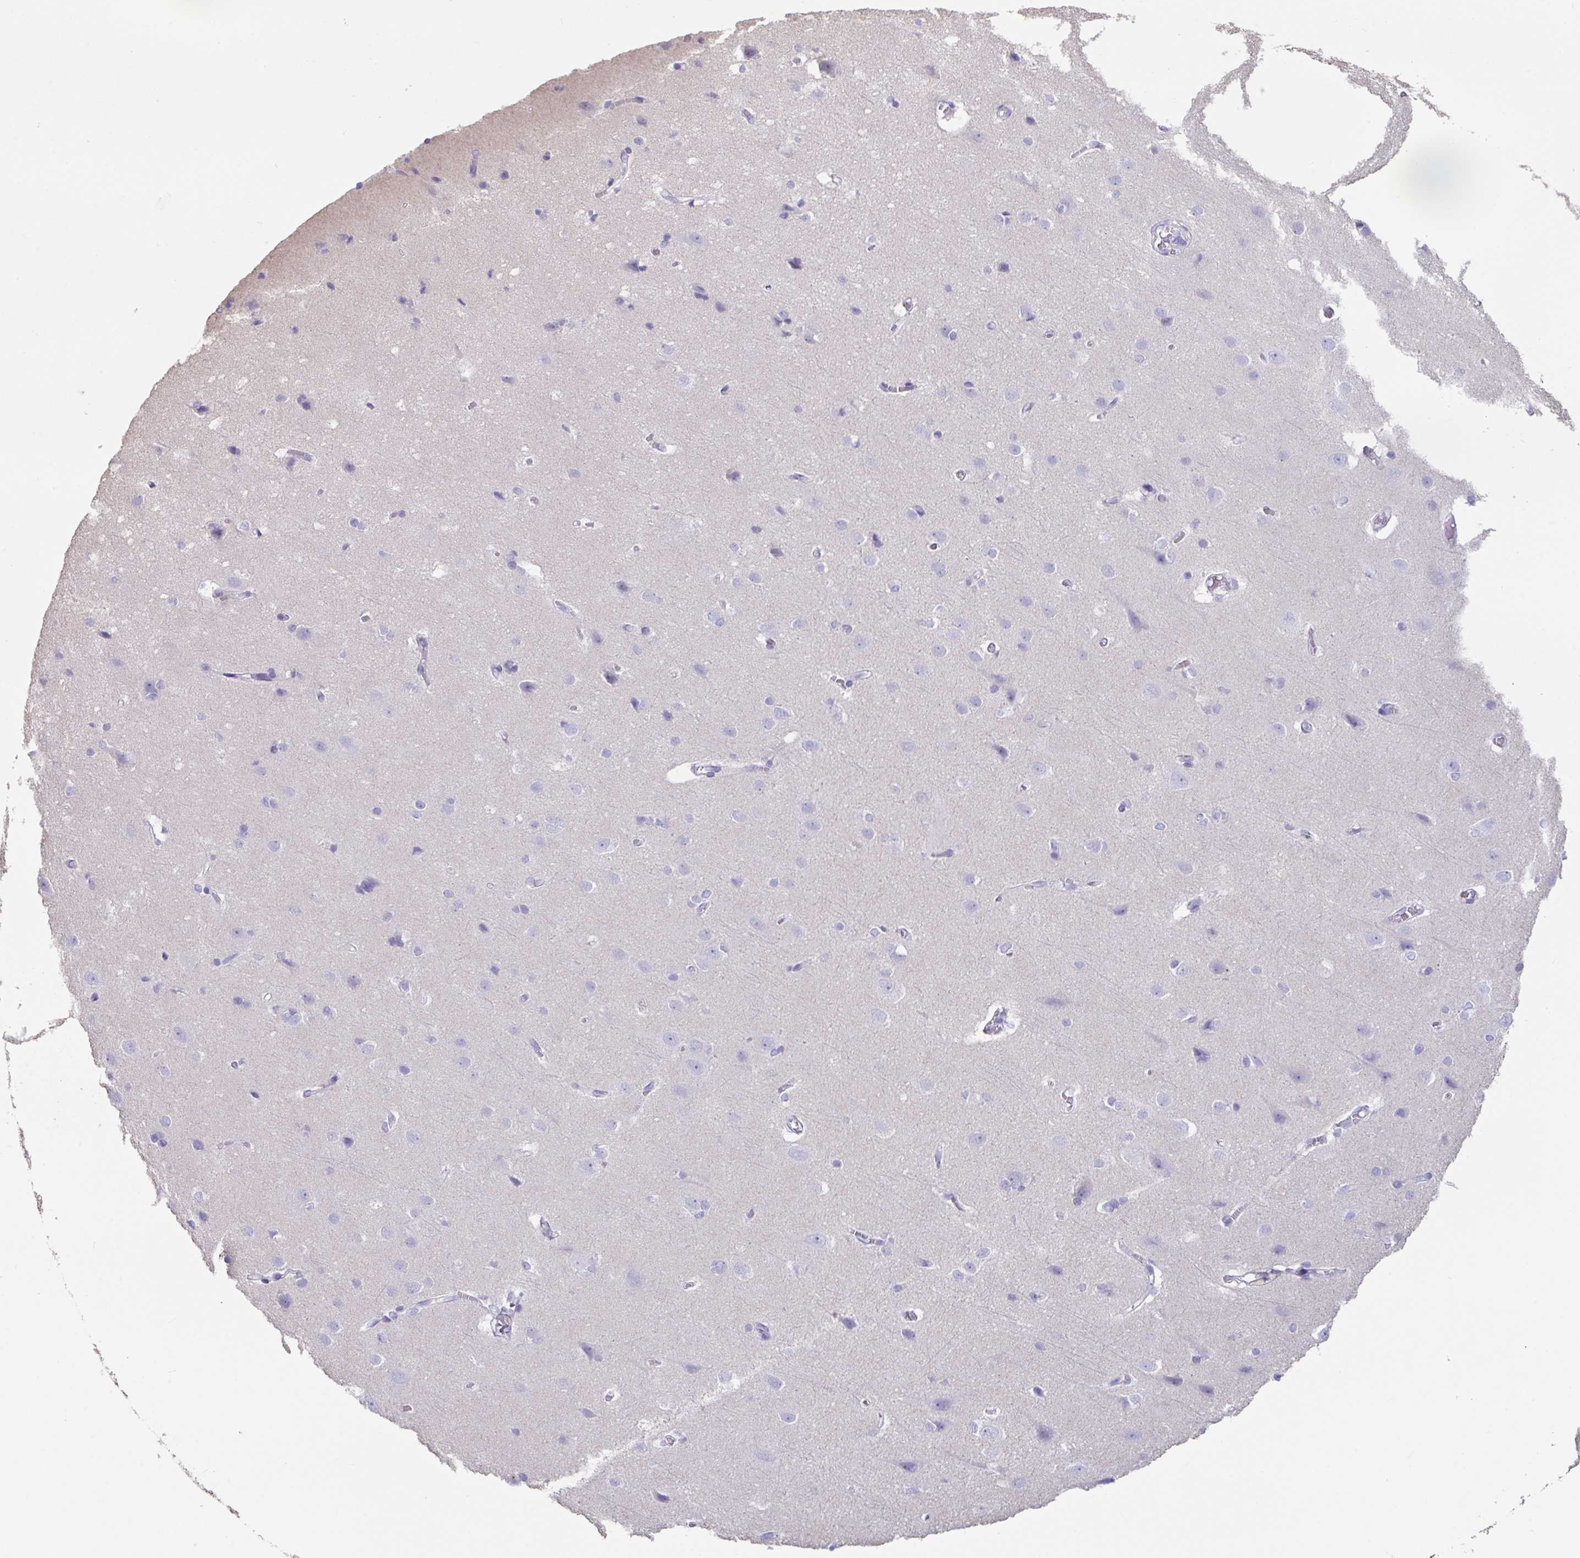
{"staining": {"intensity": "negative", "quantity": "none", "location": "none"}, "tissue": "cerebral cortex", "cell_type": "Endothelial cells", "image_type": "normal", "snomed": [{"axis": "morphology", "description": "Normal tissue, NOS"}, {"axis": "topography", "description": "Cerebral cortex"}], "caption": "DAB immunohistochemical staining of normal human cerebral cortex displays no significant expression in endothelial cells. (Stains: DAB IHC with hematoxylin counter stain, Microscopy: brightfield microscopy at high magnification).", "gene": "SLC44A4", "patient": {"sex": "male", "age": 37}}